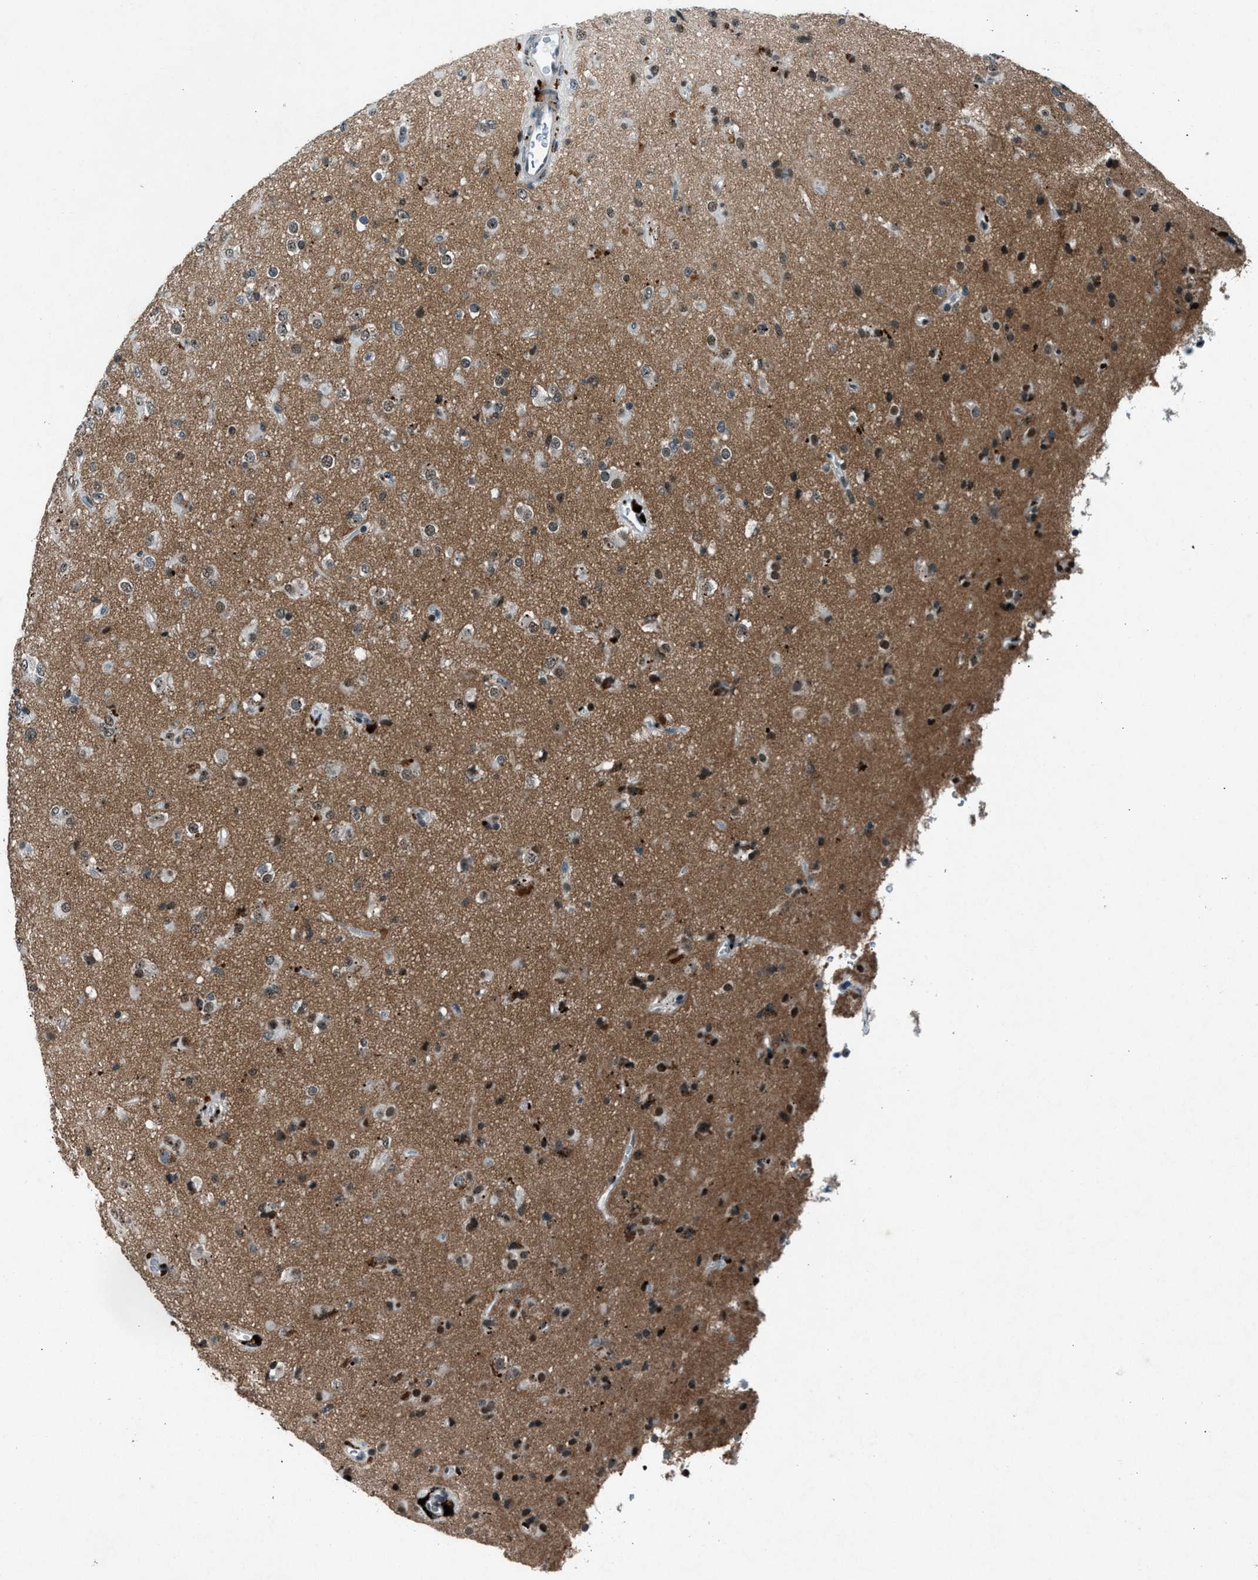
{"staining": {"intensity": "weak", "quantity": "25%-75%", "location": "nuclear"}, "tissue": "glioma", "cell_type": "Tumor cells", "image_type": "cancer", "snomed": [{"axis": "morphology", "description": "Glioma, malignant, Low grade"}, {"axis": "topography", "description": "Brain"}], "caption": "A low amount of weak nuclear expression is seen in about 25%-75% of tumor cells in glioma tissue. (Brightfield microscopy of DAB IHC at high magnification).", "gene": "ADCY1", "patient": {"sex": "male", "age": 65}}